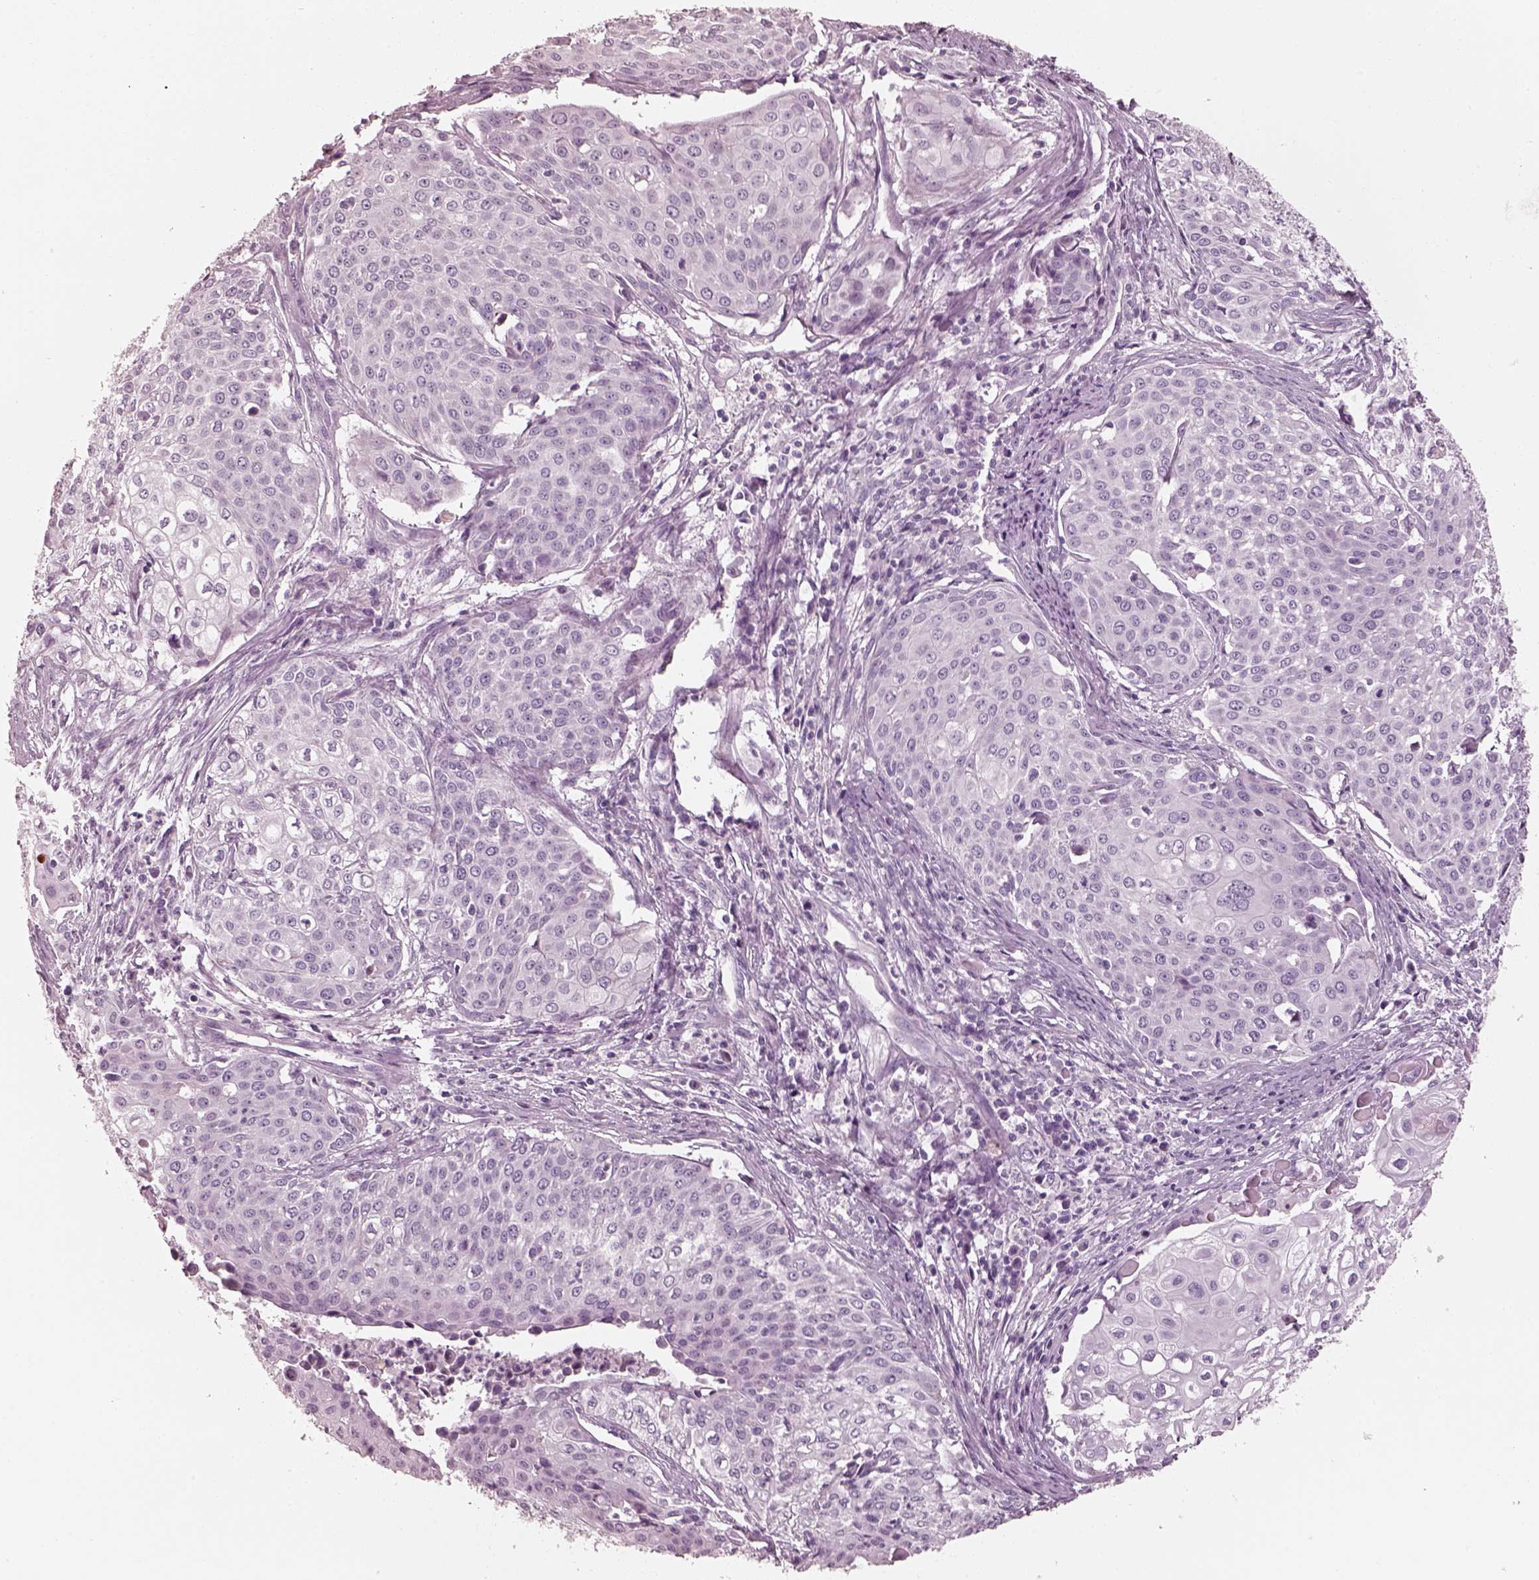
{"staining": {"intensity": "negative", "quantity": "none", "location": "none"}, "tissue": "cervical cancer", "cell_type": "Tumor cells", "image_type": "cancer", "snomed": [{"axis": "morphology", "description": "Squamous cell carcinoma, NOS"}, {"axis": "topography", "description": "Cervix"}], "caption": "Cervical cancer (squamous cell carcinoma) was stained to show a protein in brown. There is no significant staining in tumor cells.", "gene": "R3HDML", "patient": {"sex": "female", "age": 39}}